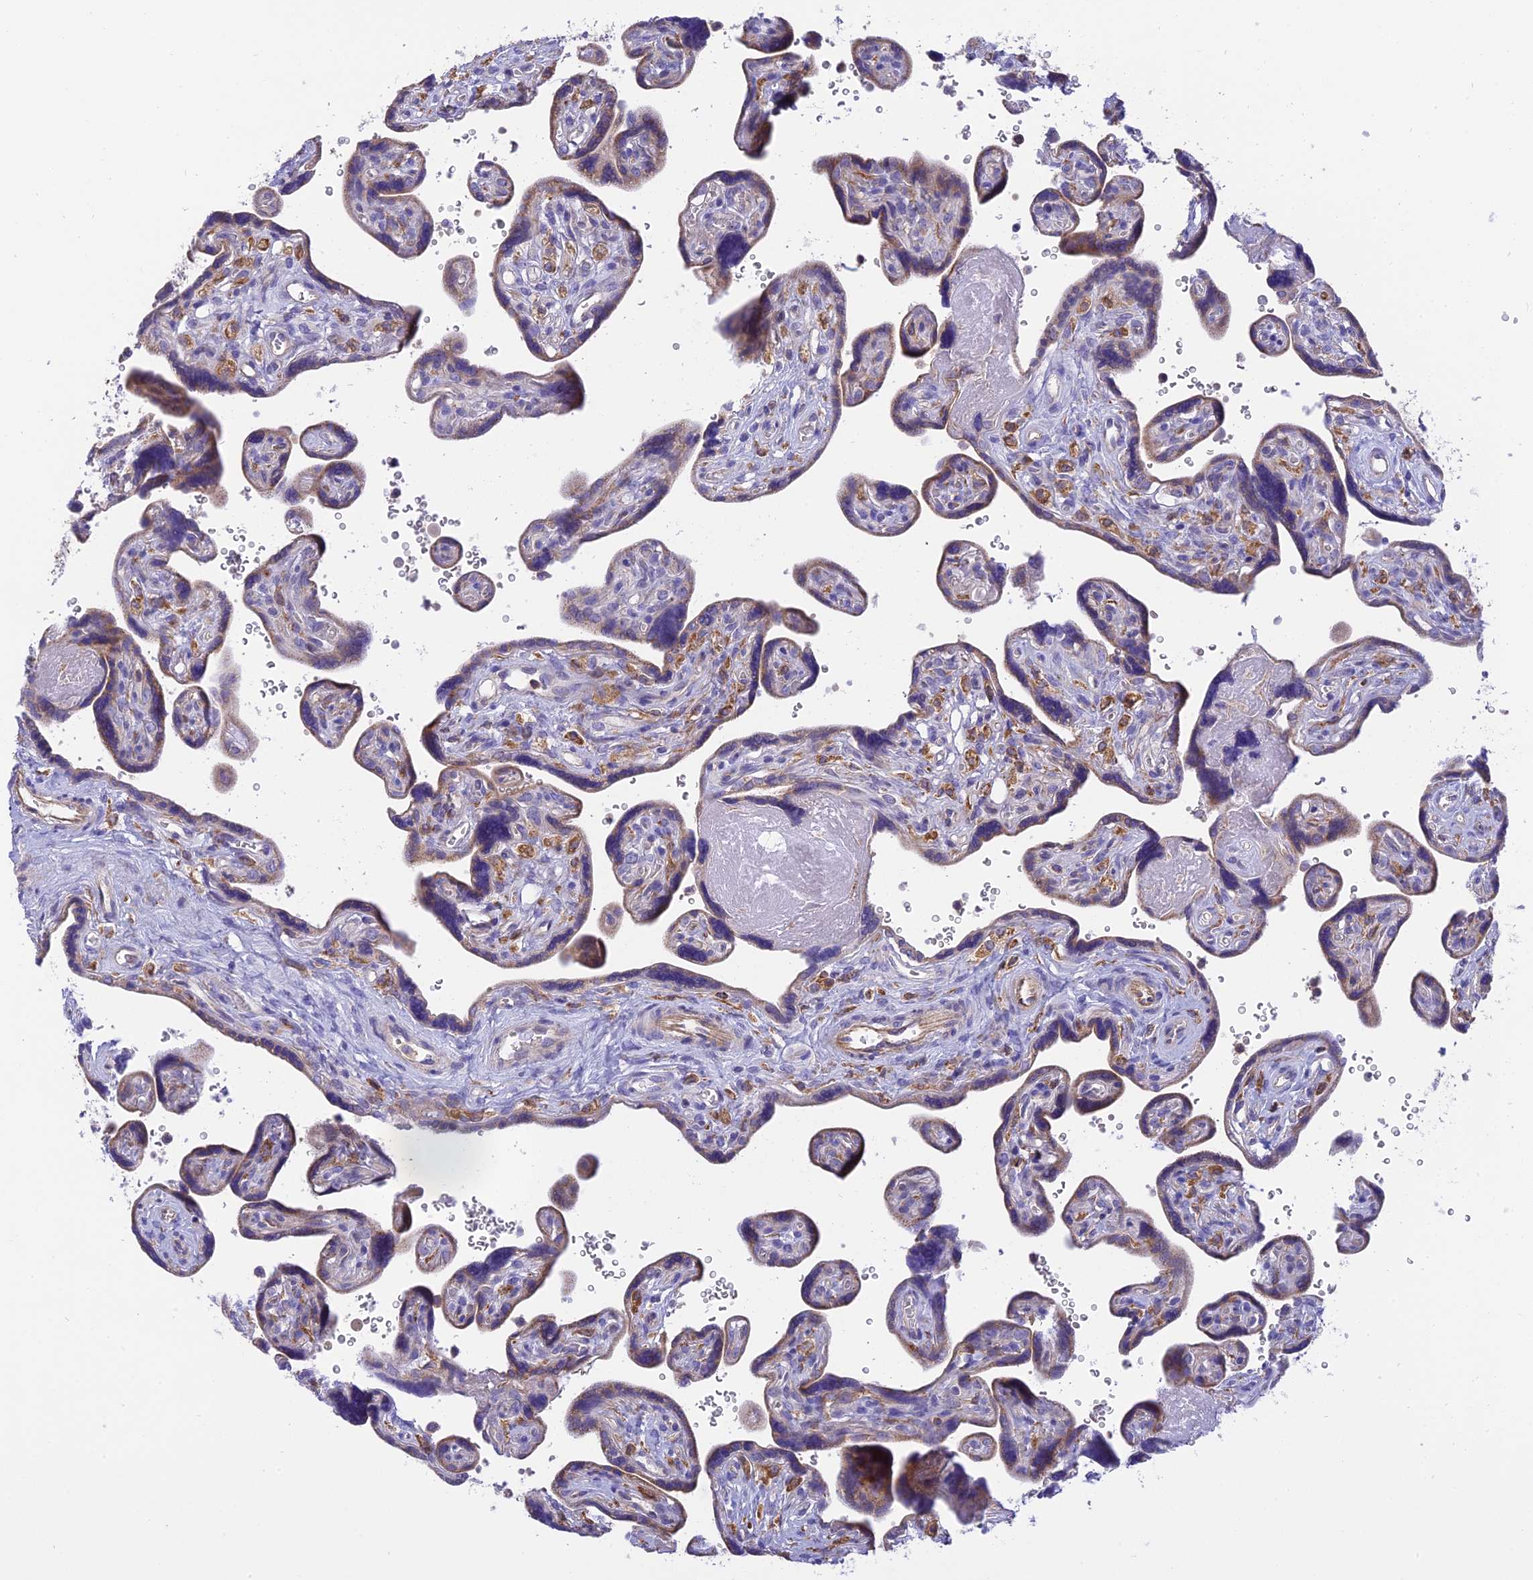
{"staining": {"intensity": "moderate", "quantity": "25%-75%", "location": "cytoplasmic/membranous"}, "tissue": "placenta", "cell_type": "Trophoblastic cells", "image_type": "normal", "snomed": [{"axis": "morphology", "description": "Normal tissue, NOS"}, {"axis": "topography", "description": "Placenta"}], "caption": "A histopathology image of human placenta stained for a protein reveals moderate cytoplasmic/membranous brown staining in trophoblastic cells.", "gene": "CORO7", "patient": {"sex": "female", "age": 39}}